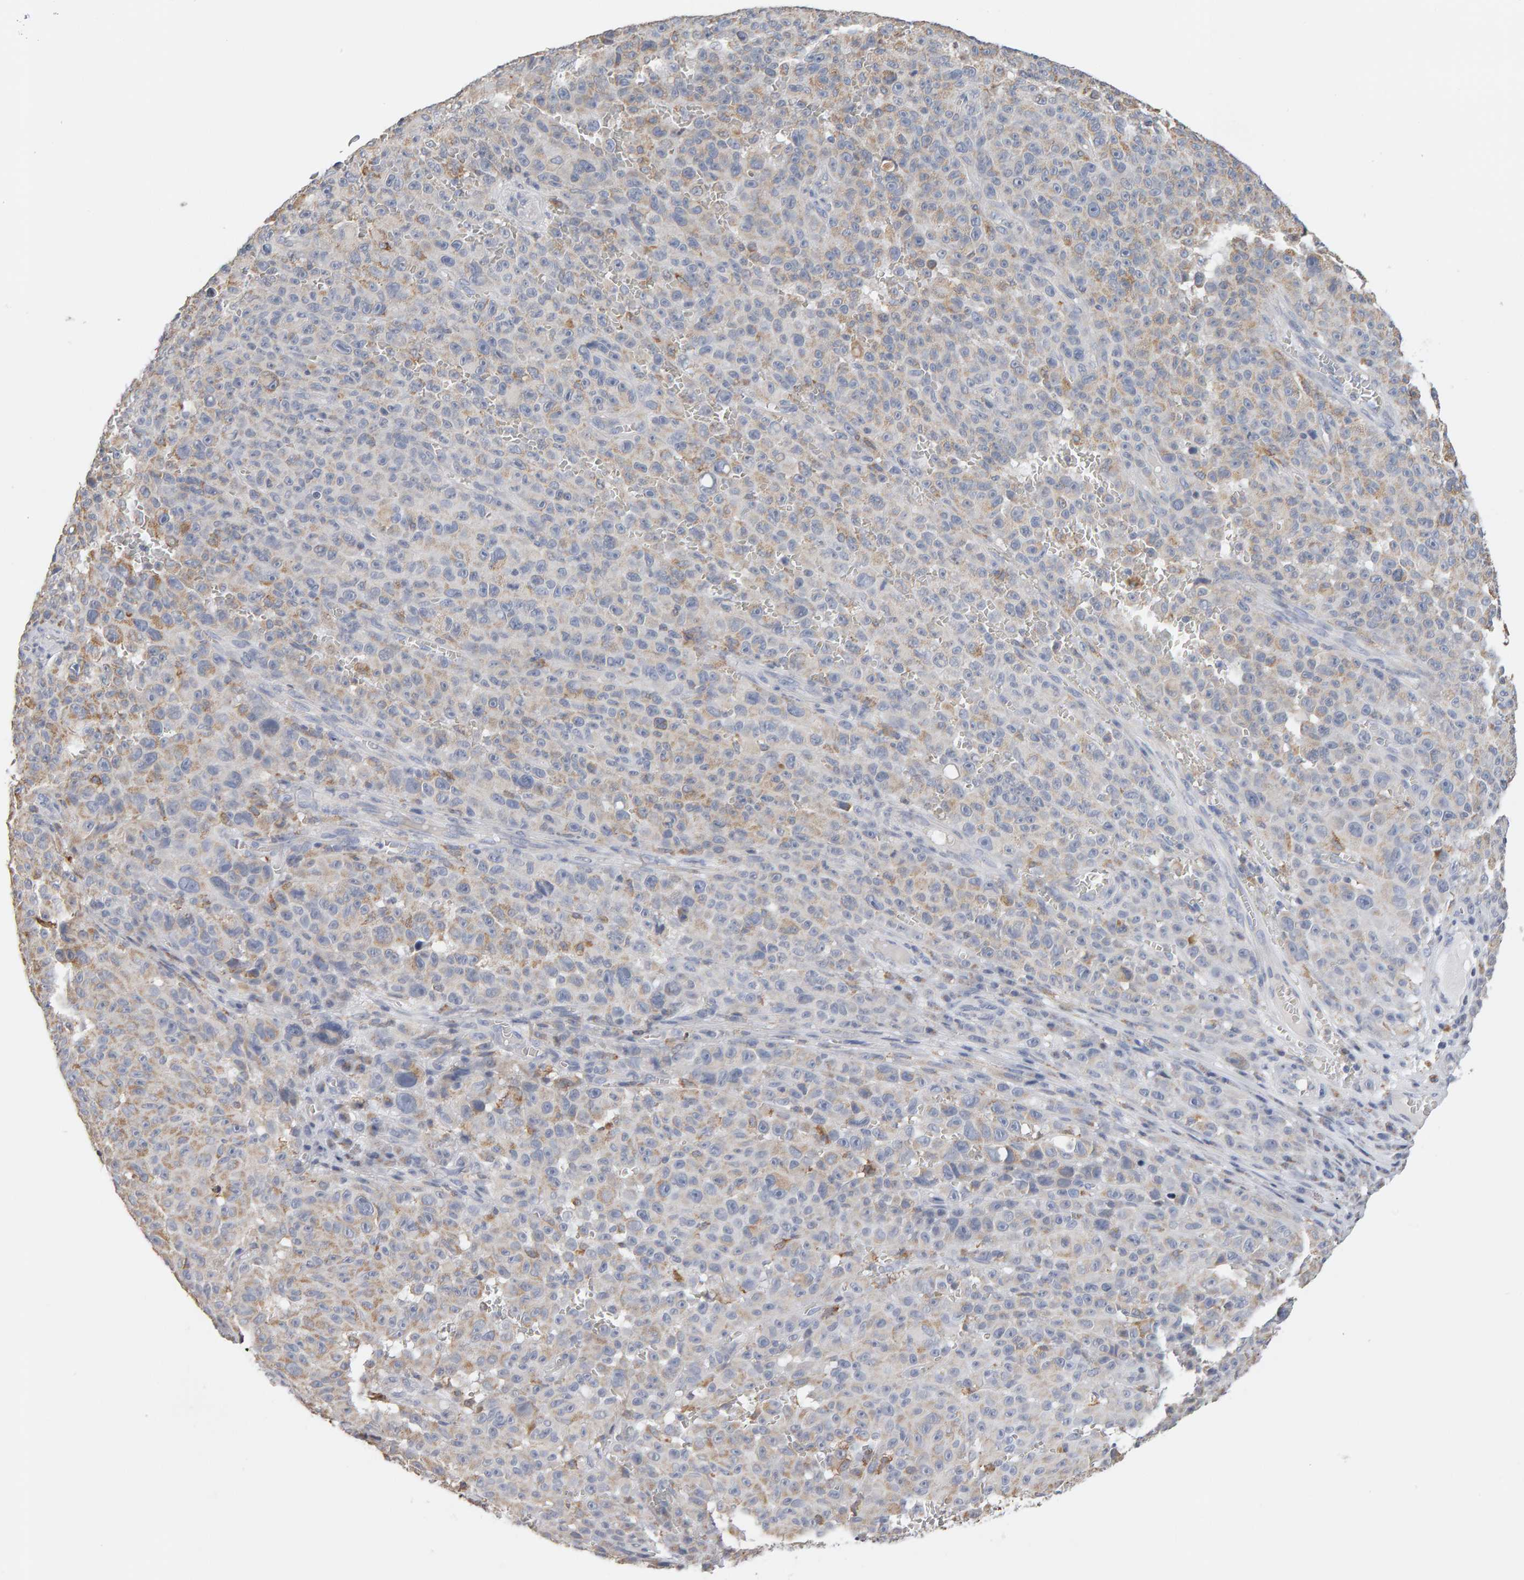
{"staining": {"intensity": "negative", "quantity": "none", "location": "none"}, "tissue": "melanoma", "cell_type": "Tumor cells", "image_type": "cancer", "snomed": [{"axis": "morphology", "description": "Malignant melanoma, NOS"}, {"axis": "topography", "description": "Skin"}], "caption": "Immunohistochemistry (IHC) of malignant melanoma exhibits no positivity in tumor cells.", "gene": "SGPL1", "patient": {"sex": "female", "age": 82}}